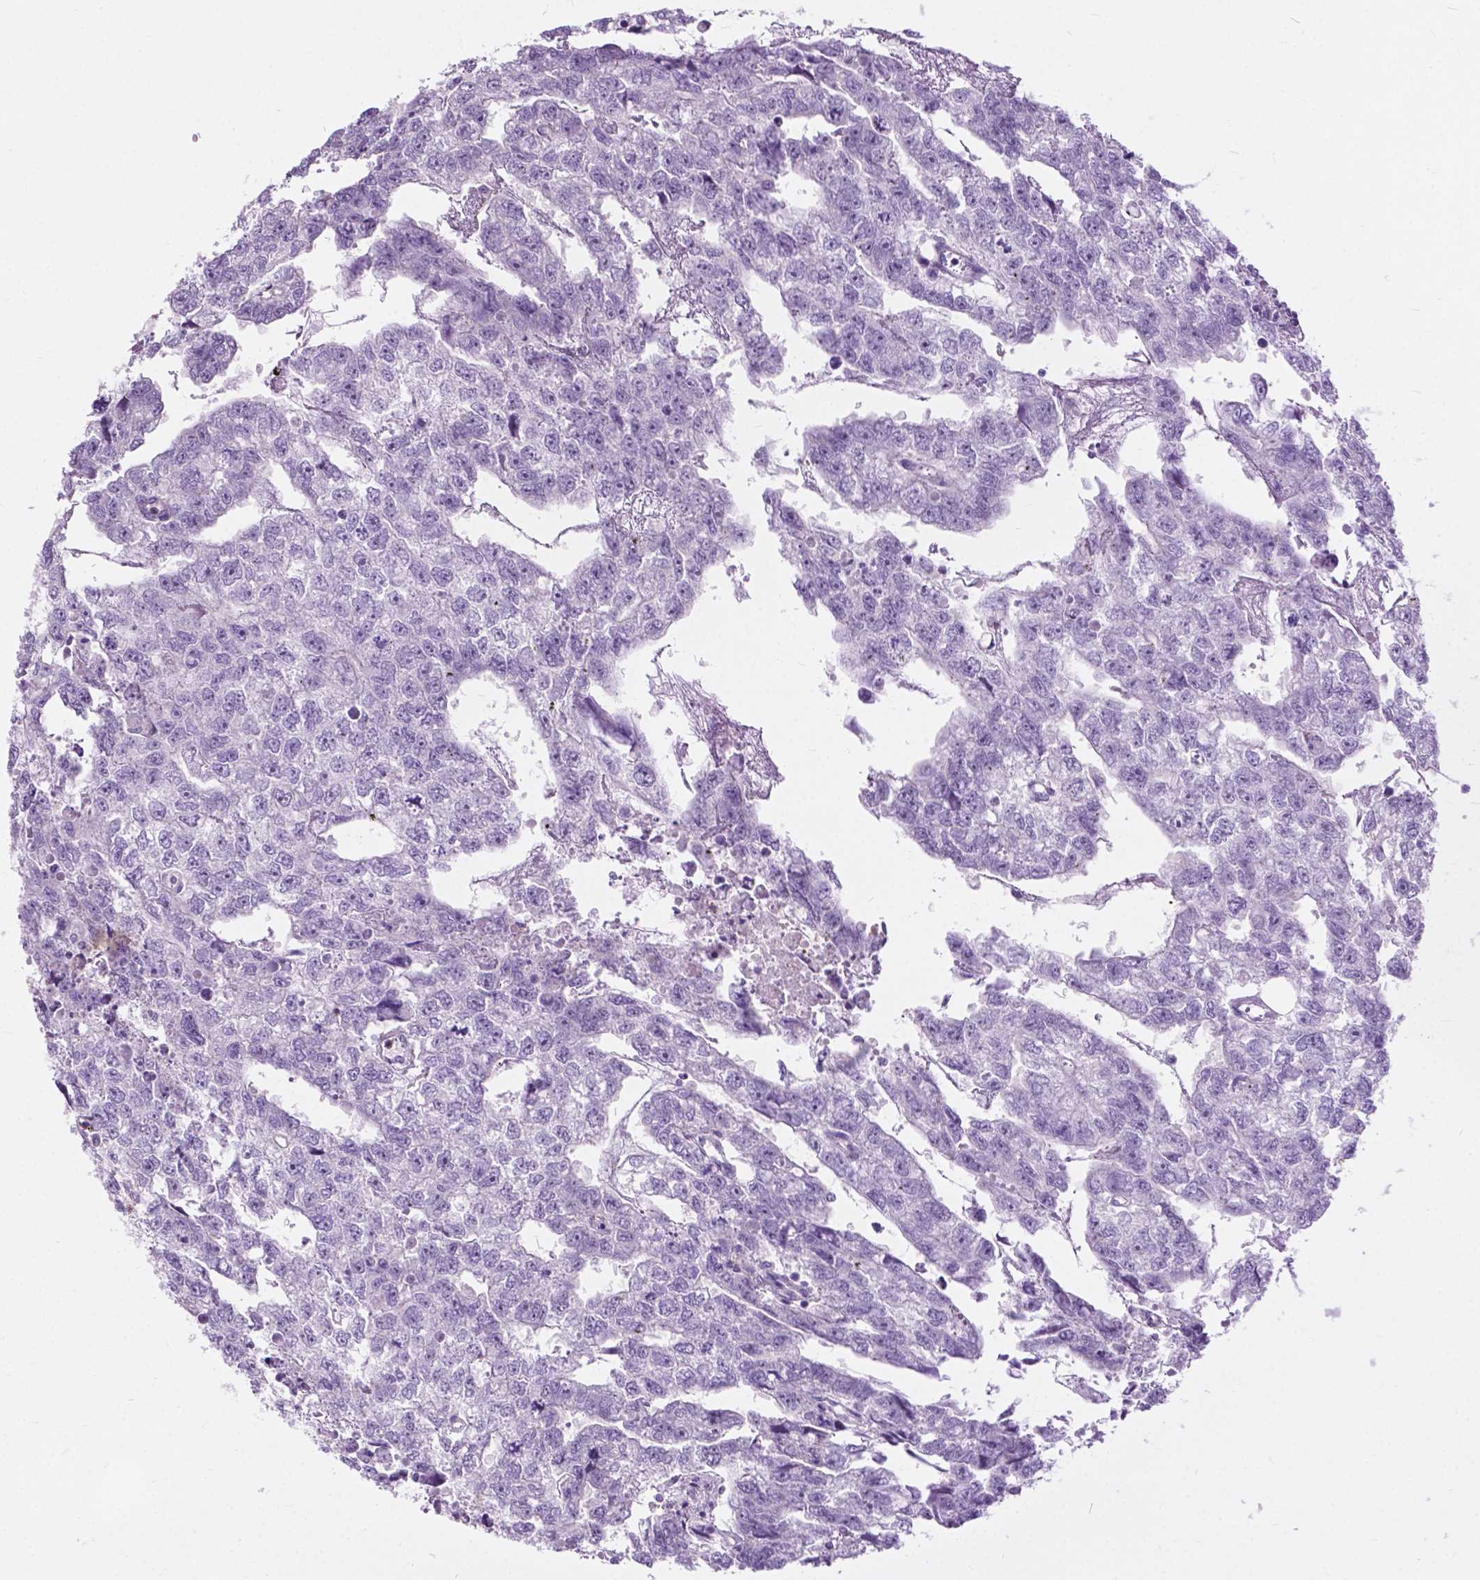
{"staining": {"intensity": "negative", "quantity": "none", "location": "none"}, "tissue": "testis cancer", "cell_type": "Tumor cells", "image_type": "cancer", "snomed": [{"axis": "morphology", "description": "Carcinoma, Embryonal, NOS"}, {"axis": "morphology", "description": "Teratoma, malignant, NOS"}, {"axis": "topography", "description": "Testis"}], "caption": "Image shows no protein positivity in tumor cells of embryonal carcinoma (testis) tissue.", "gene": "PRR35", "patient": {"sex": "male", "age": 44}}